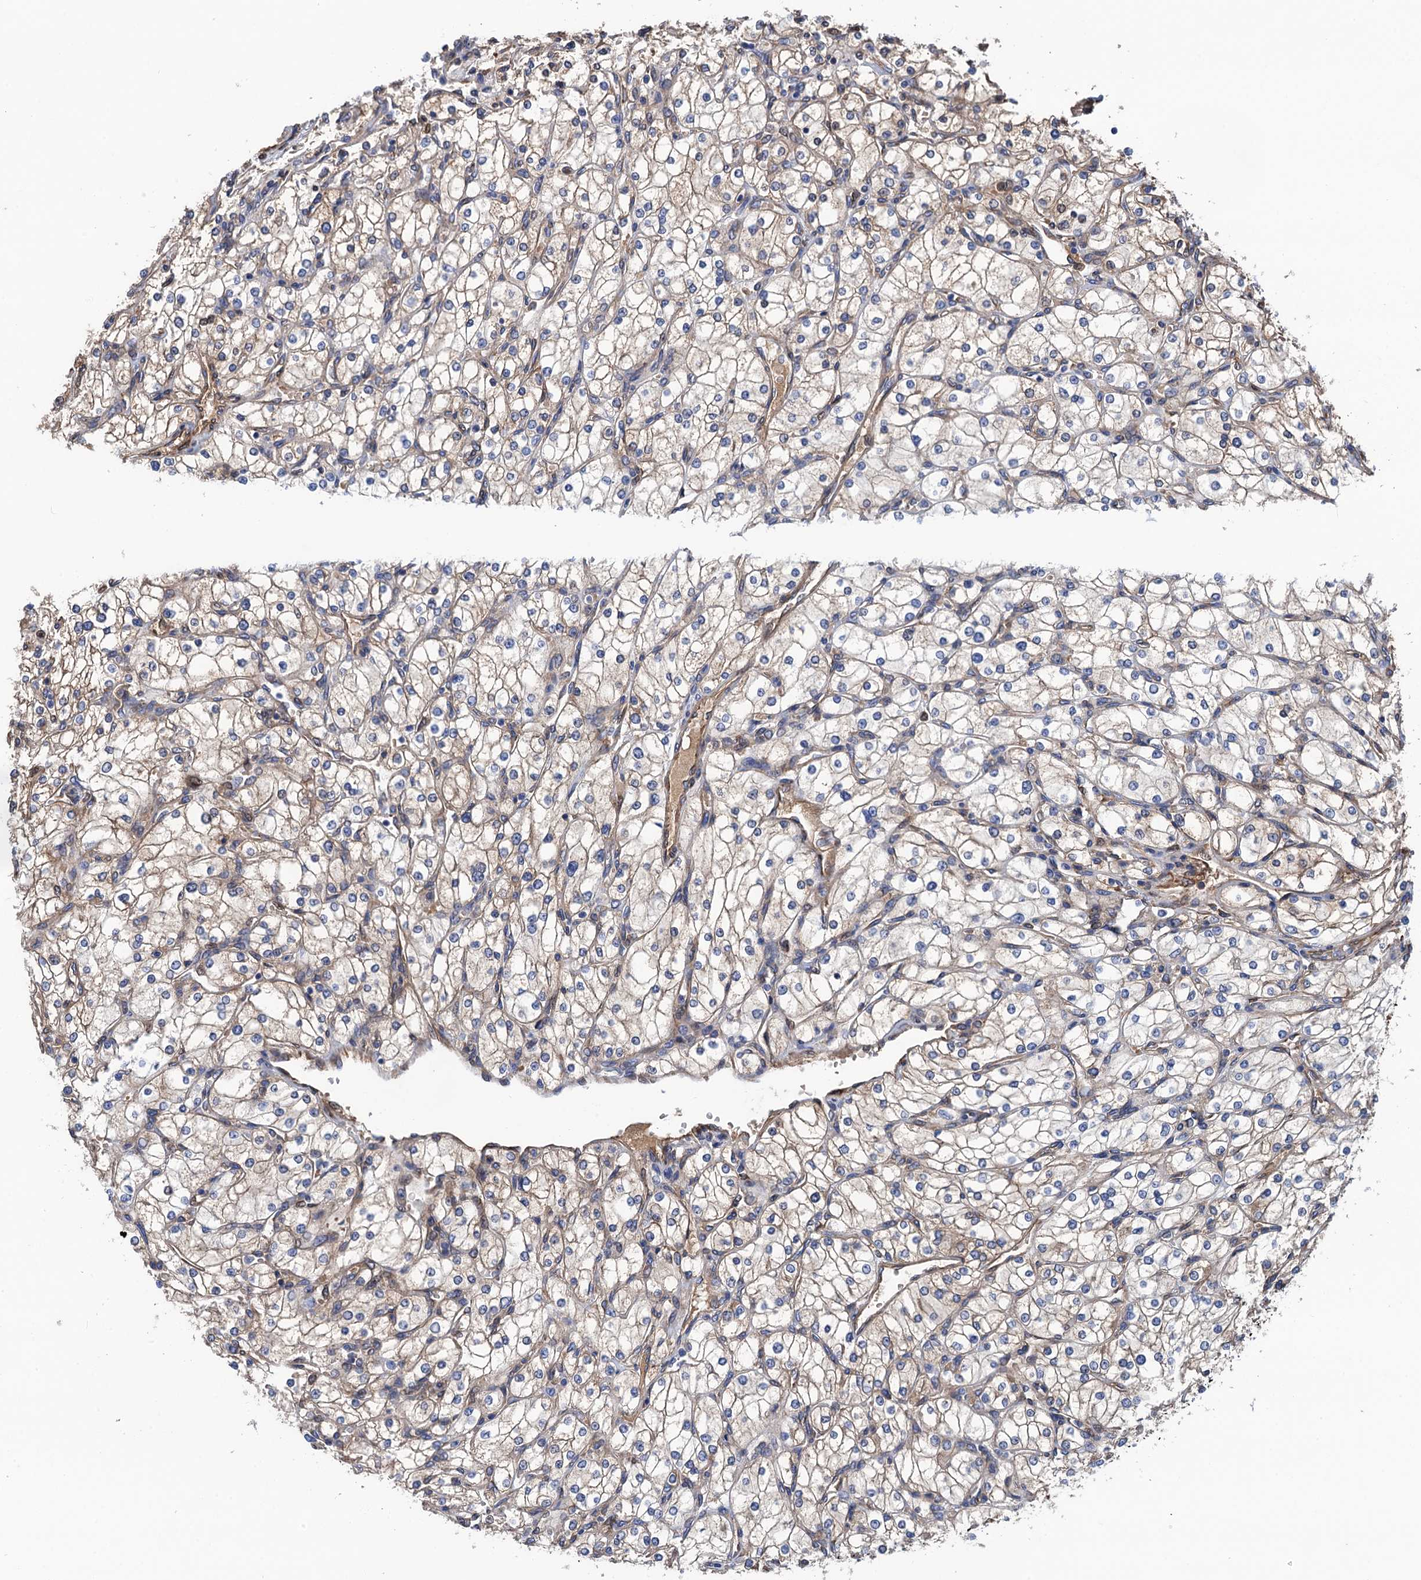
{"staining": {"intensity": "weak", "quantity": "25%-75%", "location": "cytoplasmic/membranous"}, "tissue": "renal cancer", "cell_type": "Tumor cells", "image_type": "cancer", "snomed": [{"axis": "morphology", "description": "Adenocarcinoma, NOS"}, {"axis": "topography", "description": "Kidney"}], "caption": "A brown stain shows weak cytoplasmic/membranous positivity of a protein in human renal cancer tumor cells. Immunohistochemistry stains the protein in brown and the nuclei are stained blue.", "gene": "CNNM1", "patient": {"sex": "male", "age": 80}}